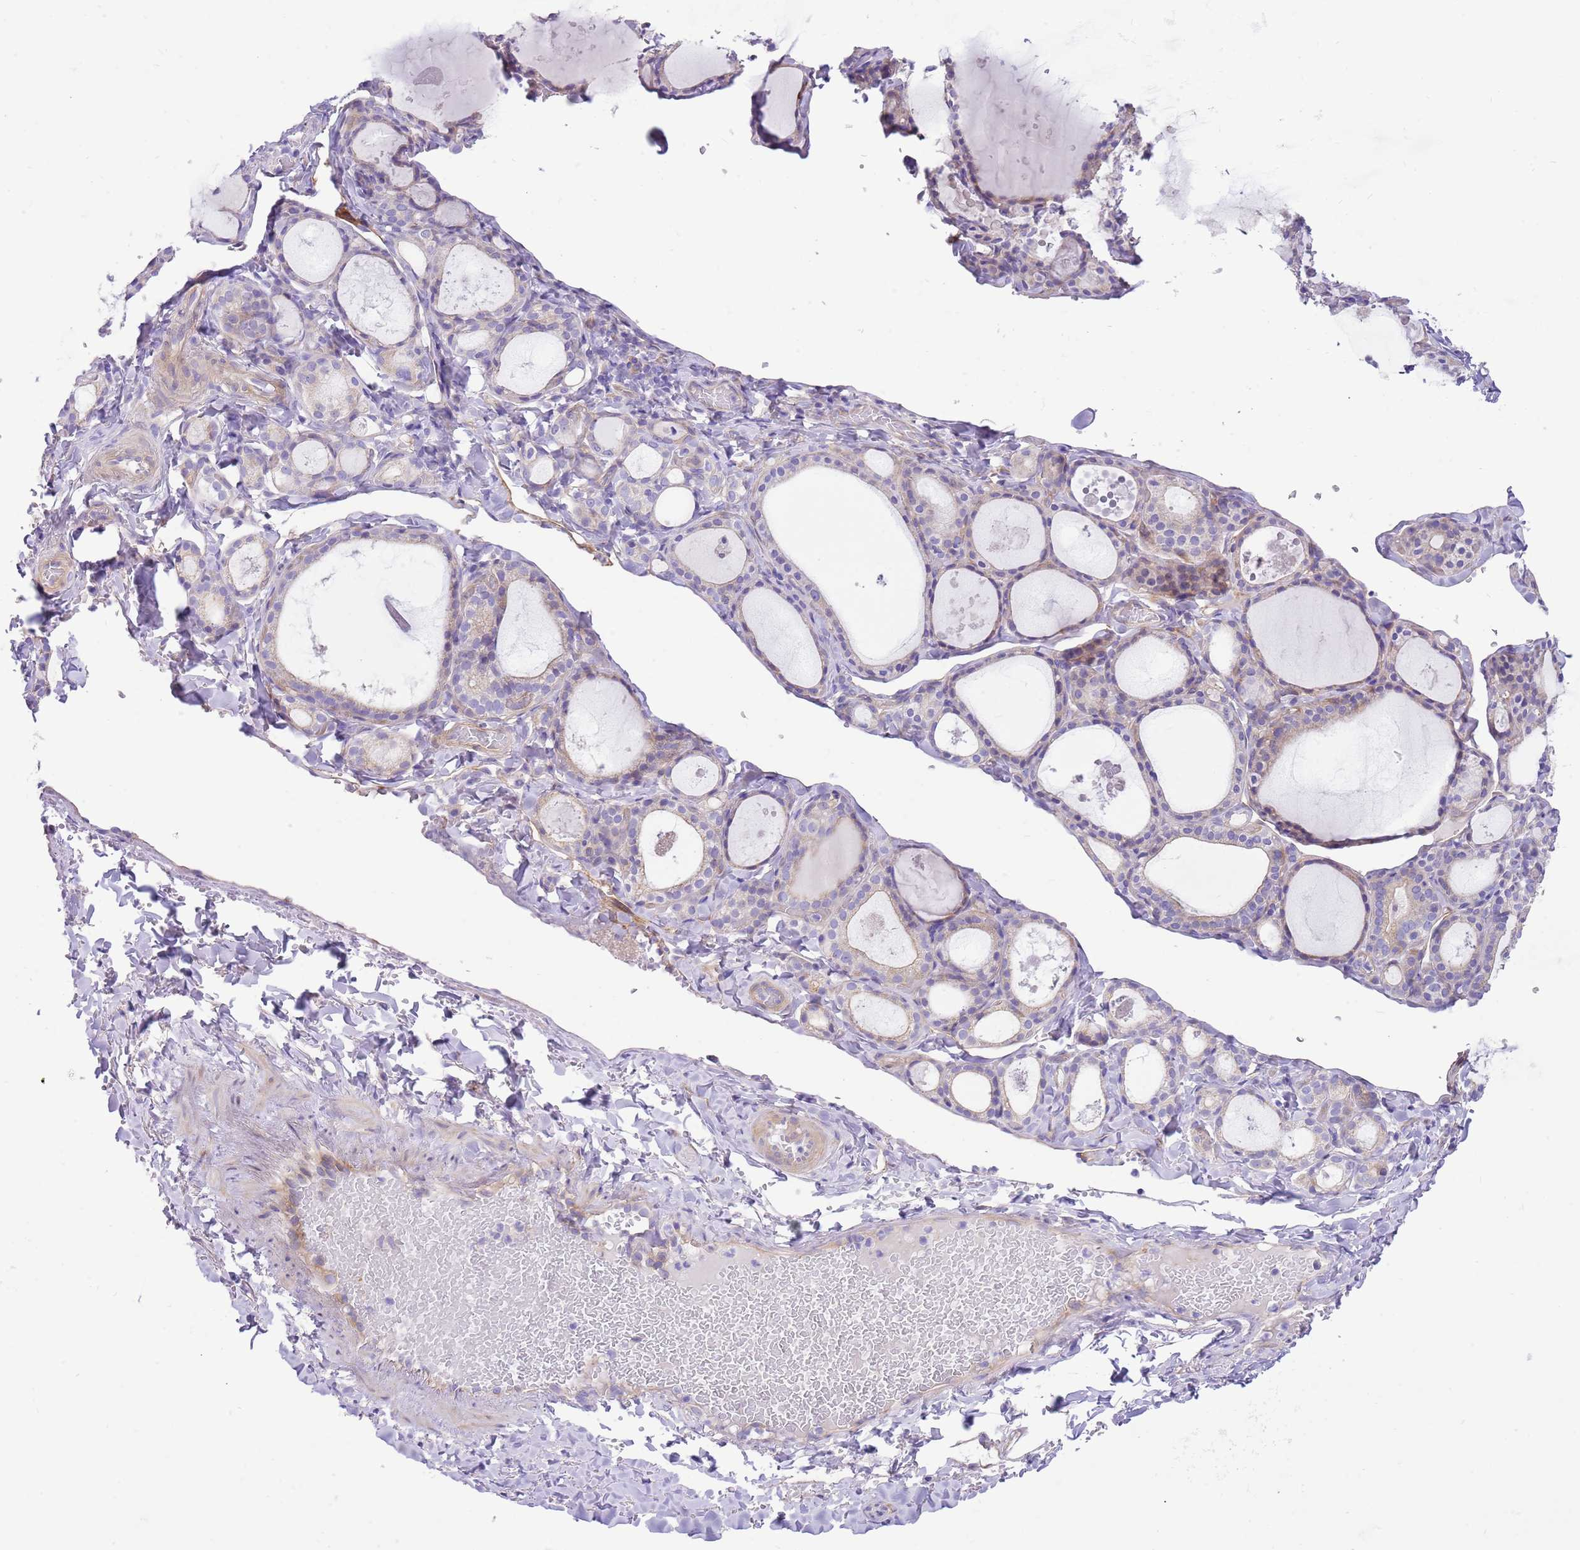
{"staining": {"intensity": "weak", "quantity": "25%-75%", "location": "cytoplasmic/membranous"}, "tissue": "thyroid gland", "cell_type": "Glandular cells", "image_type": "normal", "snomed": [{"axis": "morphology", "description": "Normal tissue, NOS"}, {"axis": "topography", "description": "Thyroid gland"}], "caption": "The image shows staining of normal thyroid gland, revealing weak cytoplasmic/membranous protein positivity (brown color) within glandular cells.", "gene": "SERINC3", "patient": {"sex": "male", "age": 56}}